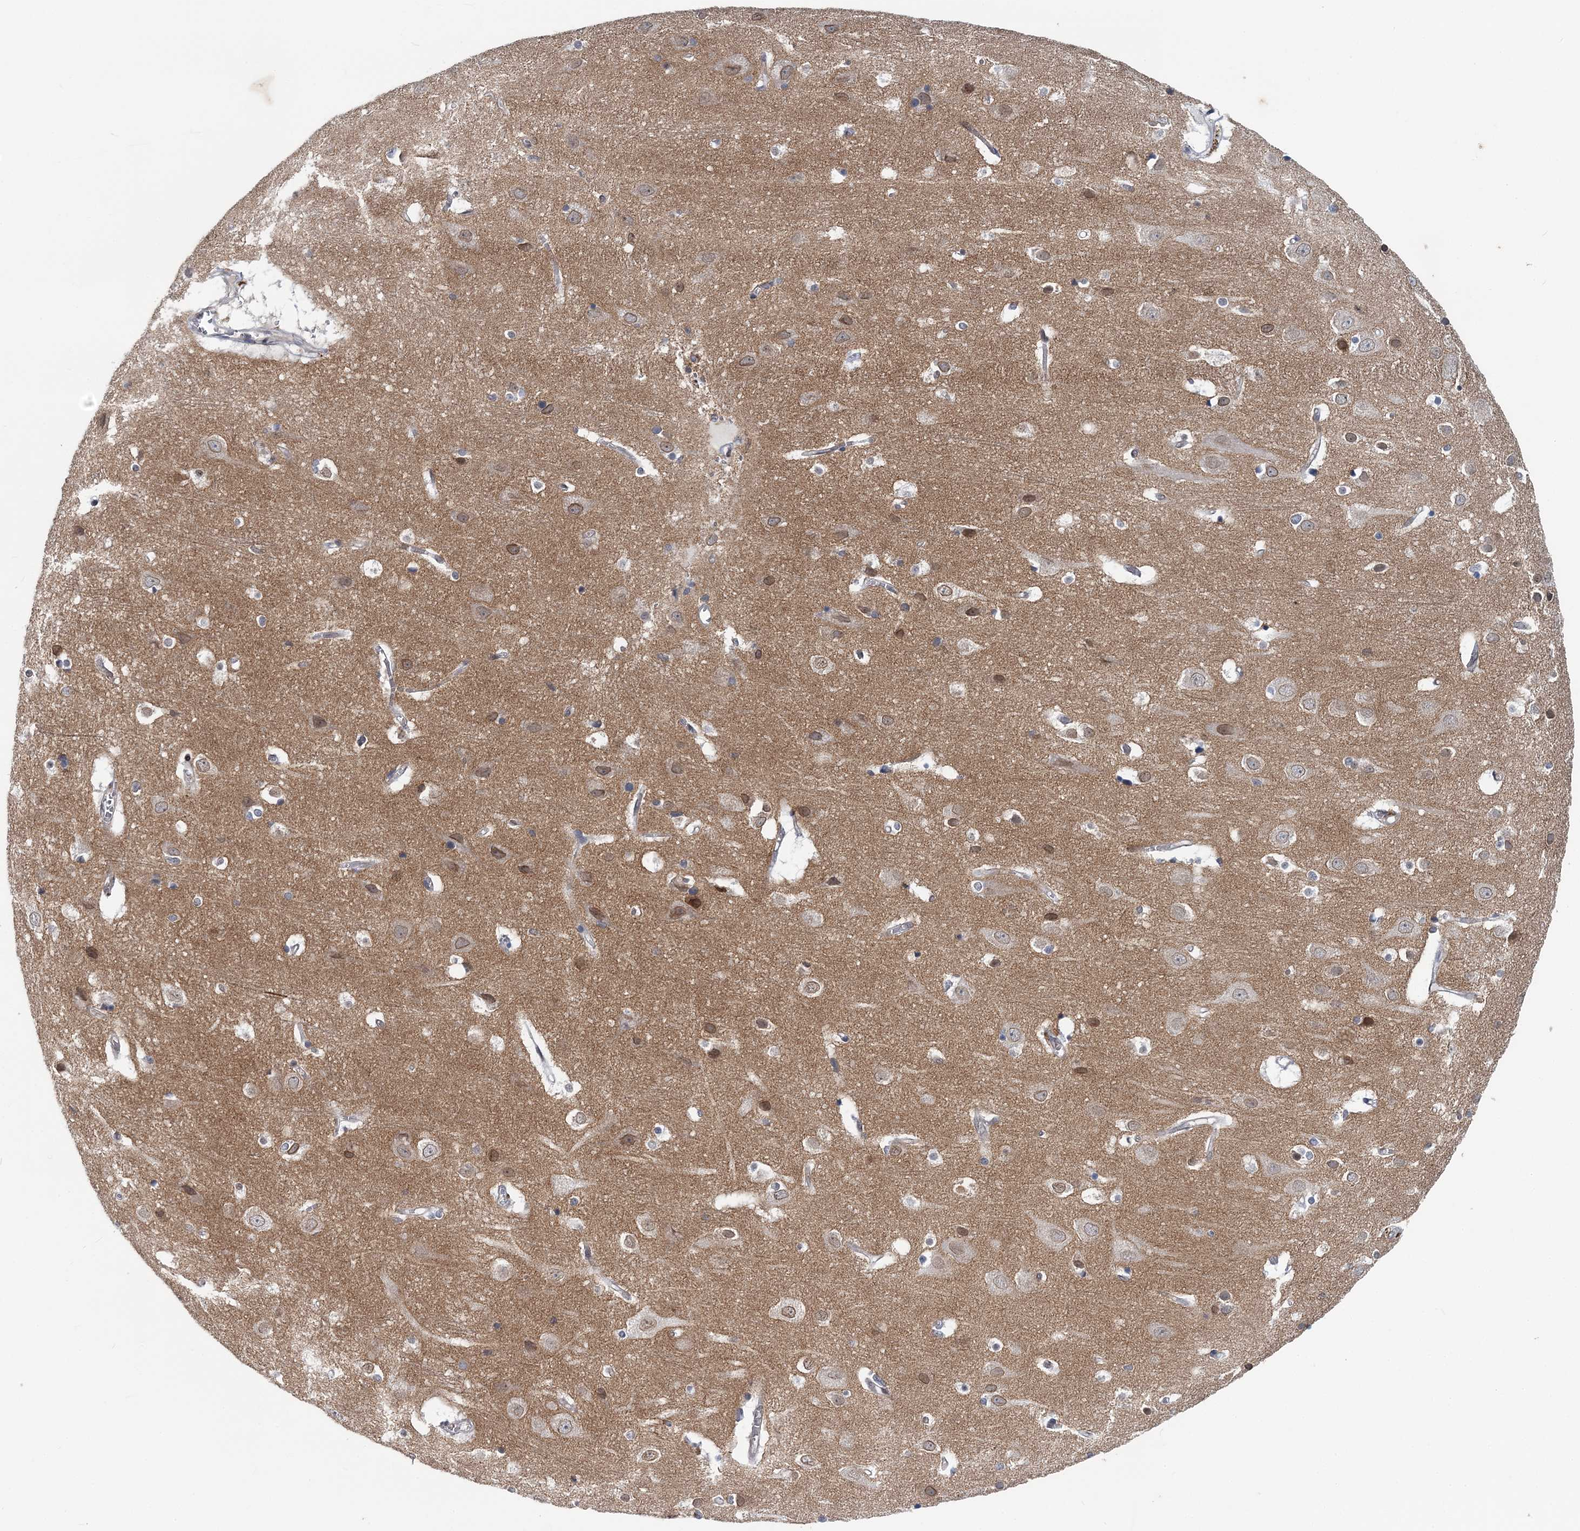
{"staining": {"intensity": "negative", "quantity": "none", "location": "none"}, "tissue": "cerebral cortex", "cell_type": "Endothelial cells", "image_type": "normal", "snomed": [{"axis": "morphology", "description": "Normal tissue, NOS"}, {"axis": "topography", "description": "Cerebral cortex"}], "caption": "DAB (3,3'-diaminobenzidine) immunohistochemical staining of unremarkable cerebral cortex exhibits no significant expression in endothelial cells.", "gene": "HYCC2", "patient": {"sex": "male", "age": 54}}